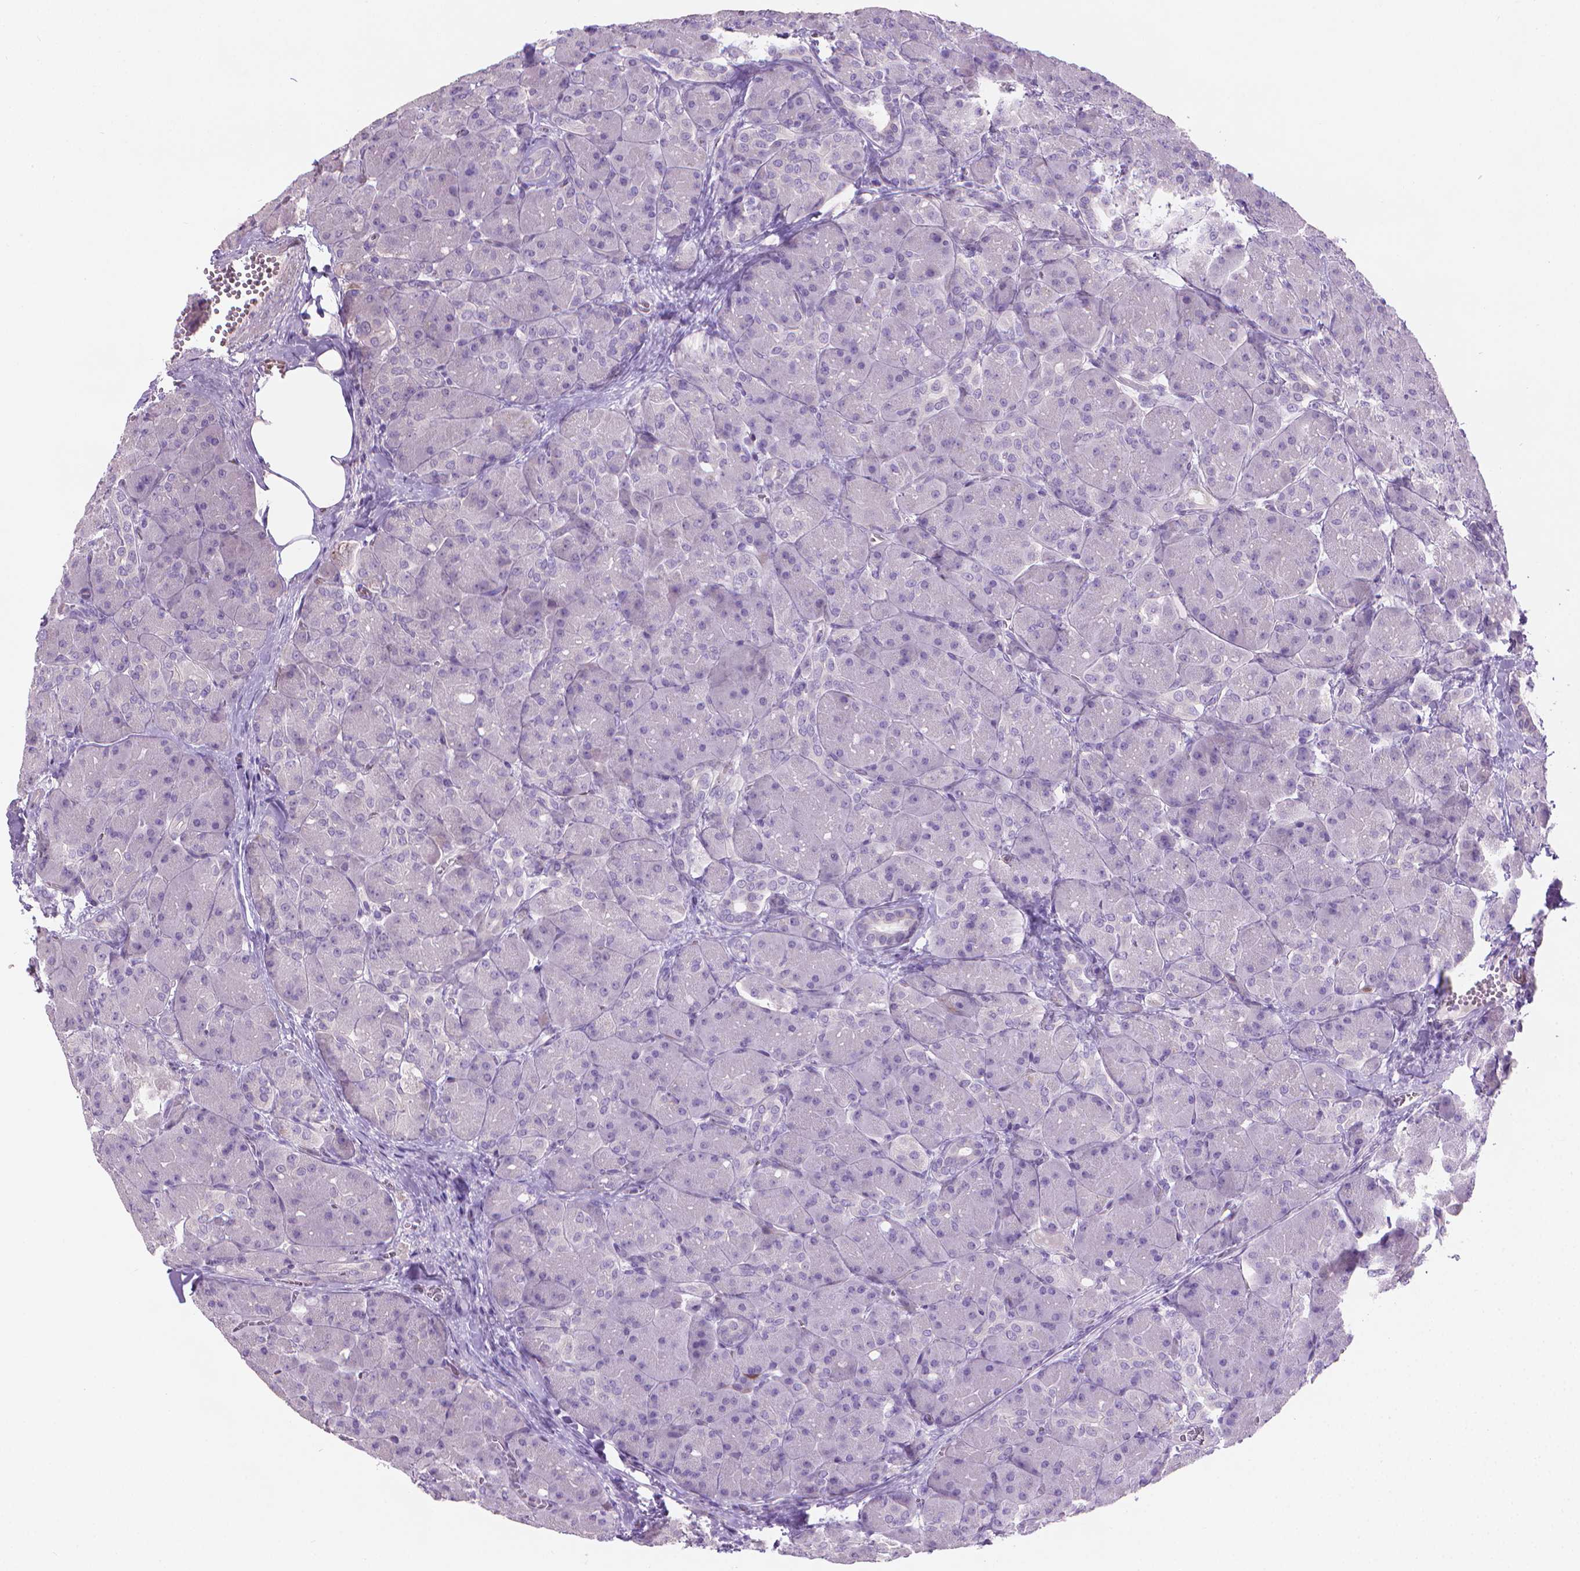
{"staining": {"intensity": "negative", "quantity": "none", "location": "none"}, "tissue": "pancreas", "cell_type": "Exocrine glandular cells", "image_type": "normal", "snomed": [{"axis": "morphology", "description": "Normal tissue, NOS"}, {"axis": "topography", "description": "Pancreas"}], "caption": "DAB (3,3'-diaminobenzidine) immunohistochemical staining of normal pancreas demonstrates no significant positivity in exocrine glandular cells. (IHC, brightfield microscopy, high magnification).", "gene": "GSDMA", "patient": {"sex": "male", "age": 55}}